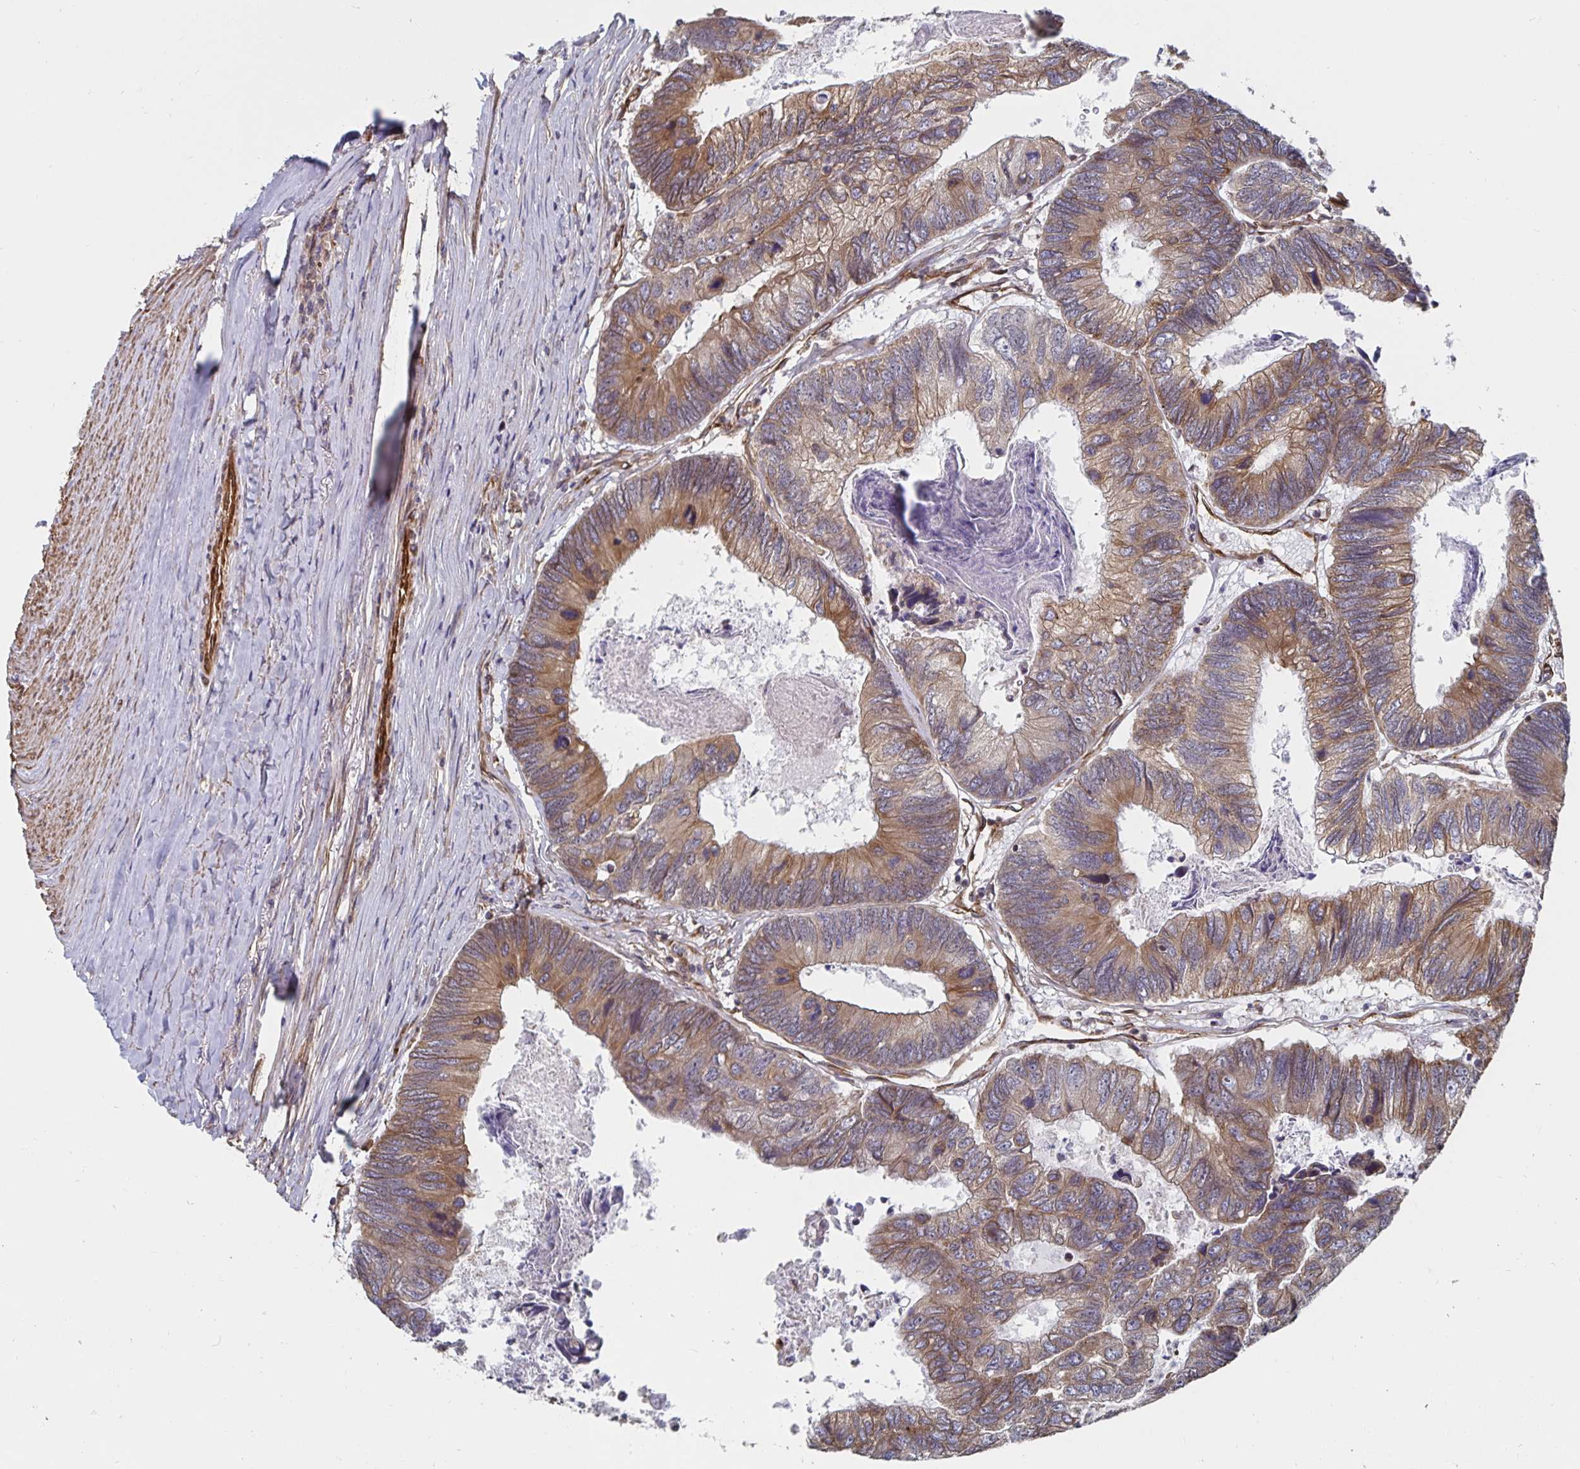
{"staining": {"intensity": "moderate", "quantity": ">75%", "location": "cytoplasmic/membranous"}, "tissue": "colorectal cancer", "cell_type": "Tumor cells", "image_type": "cancer", "snomed": [{"axis": "morphology", "description": "Adenocarcinoma, NOS"}, {"axis": "topography", "description": "Colon"}], "caption": "Colorectal cancer (adenocarcinoma) tissue demonstrates moderate cytoplasmic/membranous positivity in approximately >75% of tumor cells, visualized by immunohistochemistry.", "gene": "BCAP29", "patient": {"sex": "female", "age": 67}}